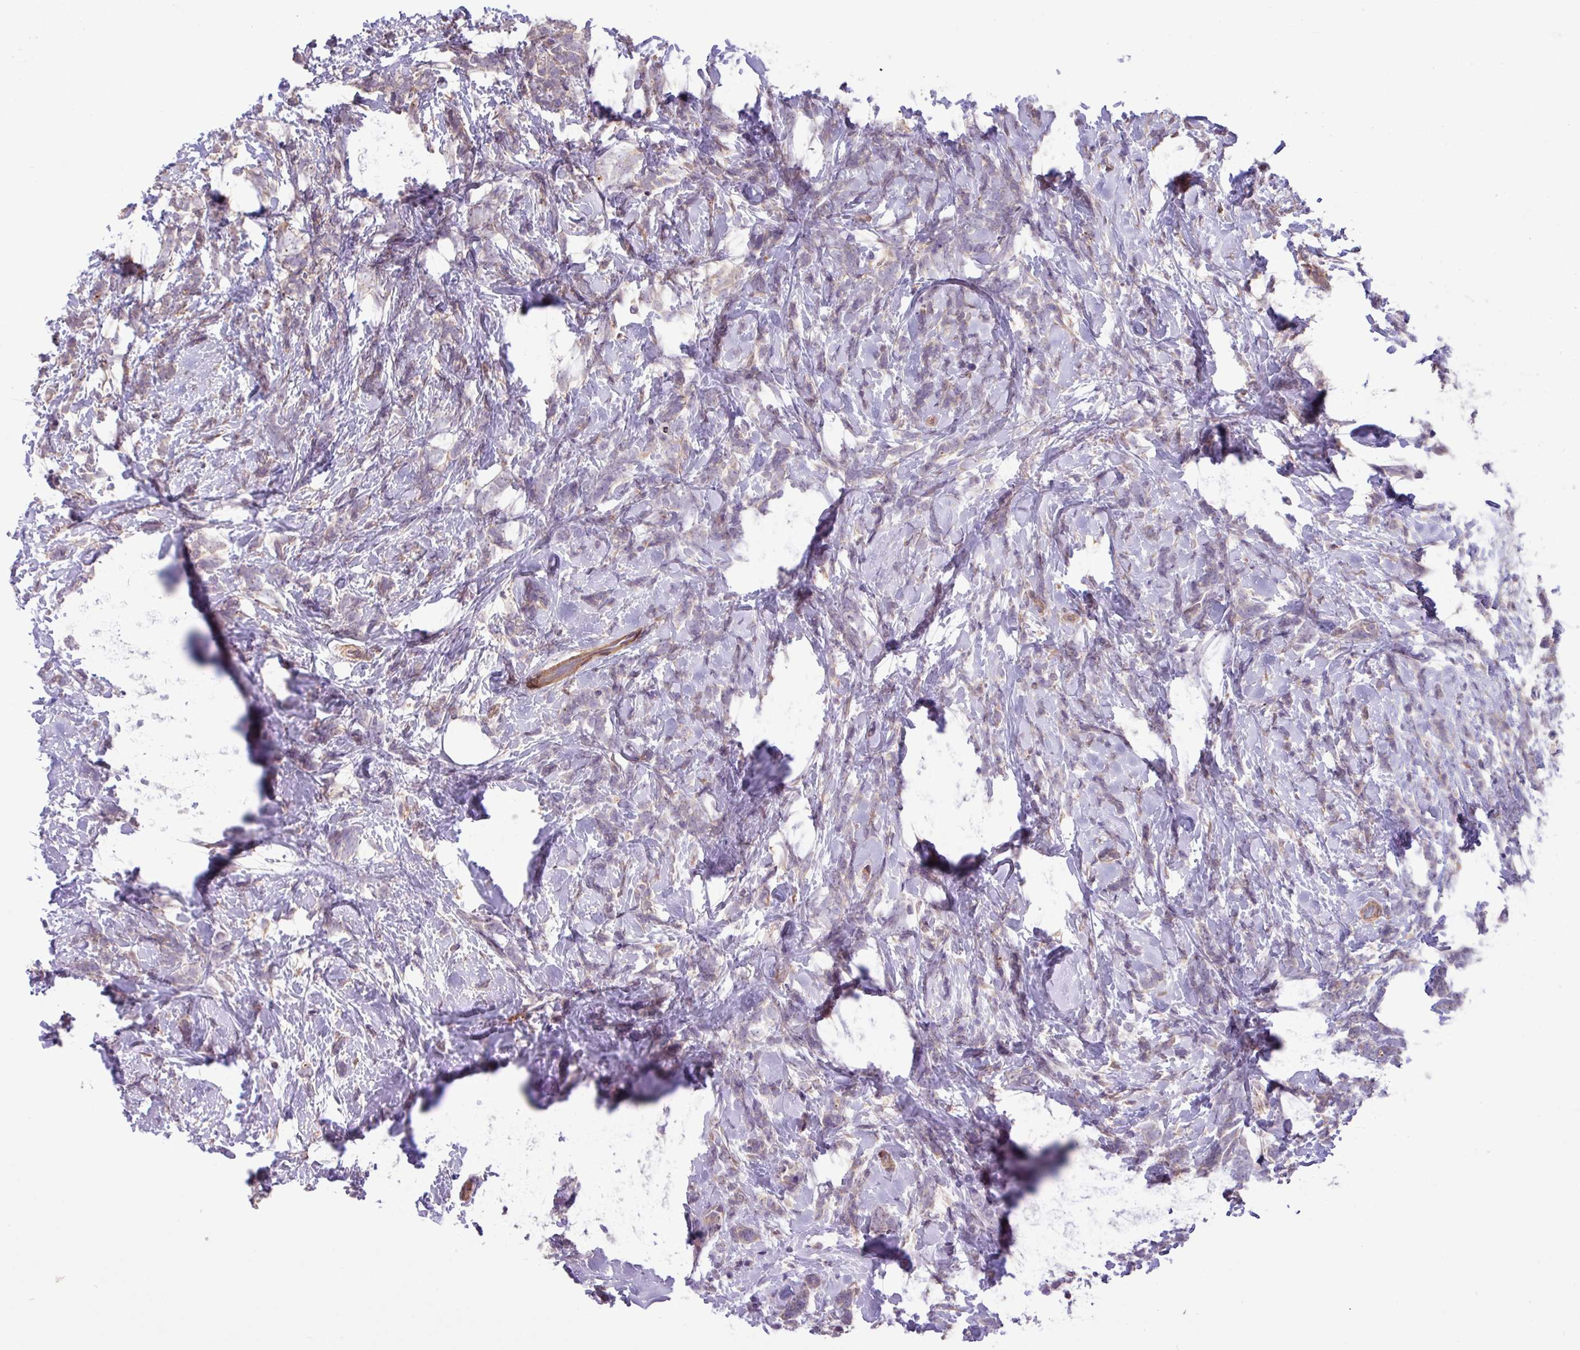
{"staining": {"intensity": "weak", "quantity": "25%-75%", "location": "cytoplasmic/membranous"}, "tissue": "breast cancer", "cell_type": "Tumor cells", "image_type": "cancer", "snomed": [{"axis": "morphology", "description": "Lobular carcinoma"}, {"axis": "topography", "description": "Breast"}], "caption": "Immunohistochemistry of lobular carcinoma (breast) reveals low levels of weak cytoplasmic/membranous positivity in approximately 25%-75% of tumor cells. The protein of interest is shown in brown color, while the nuclei are stained blue.", "gene": "ARHGEF25", "patient": {"sex": "female", "age": 58}}